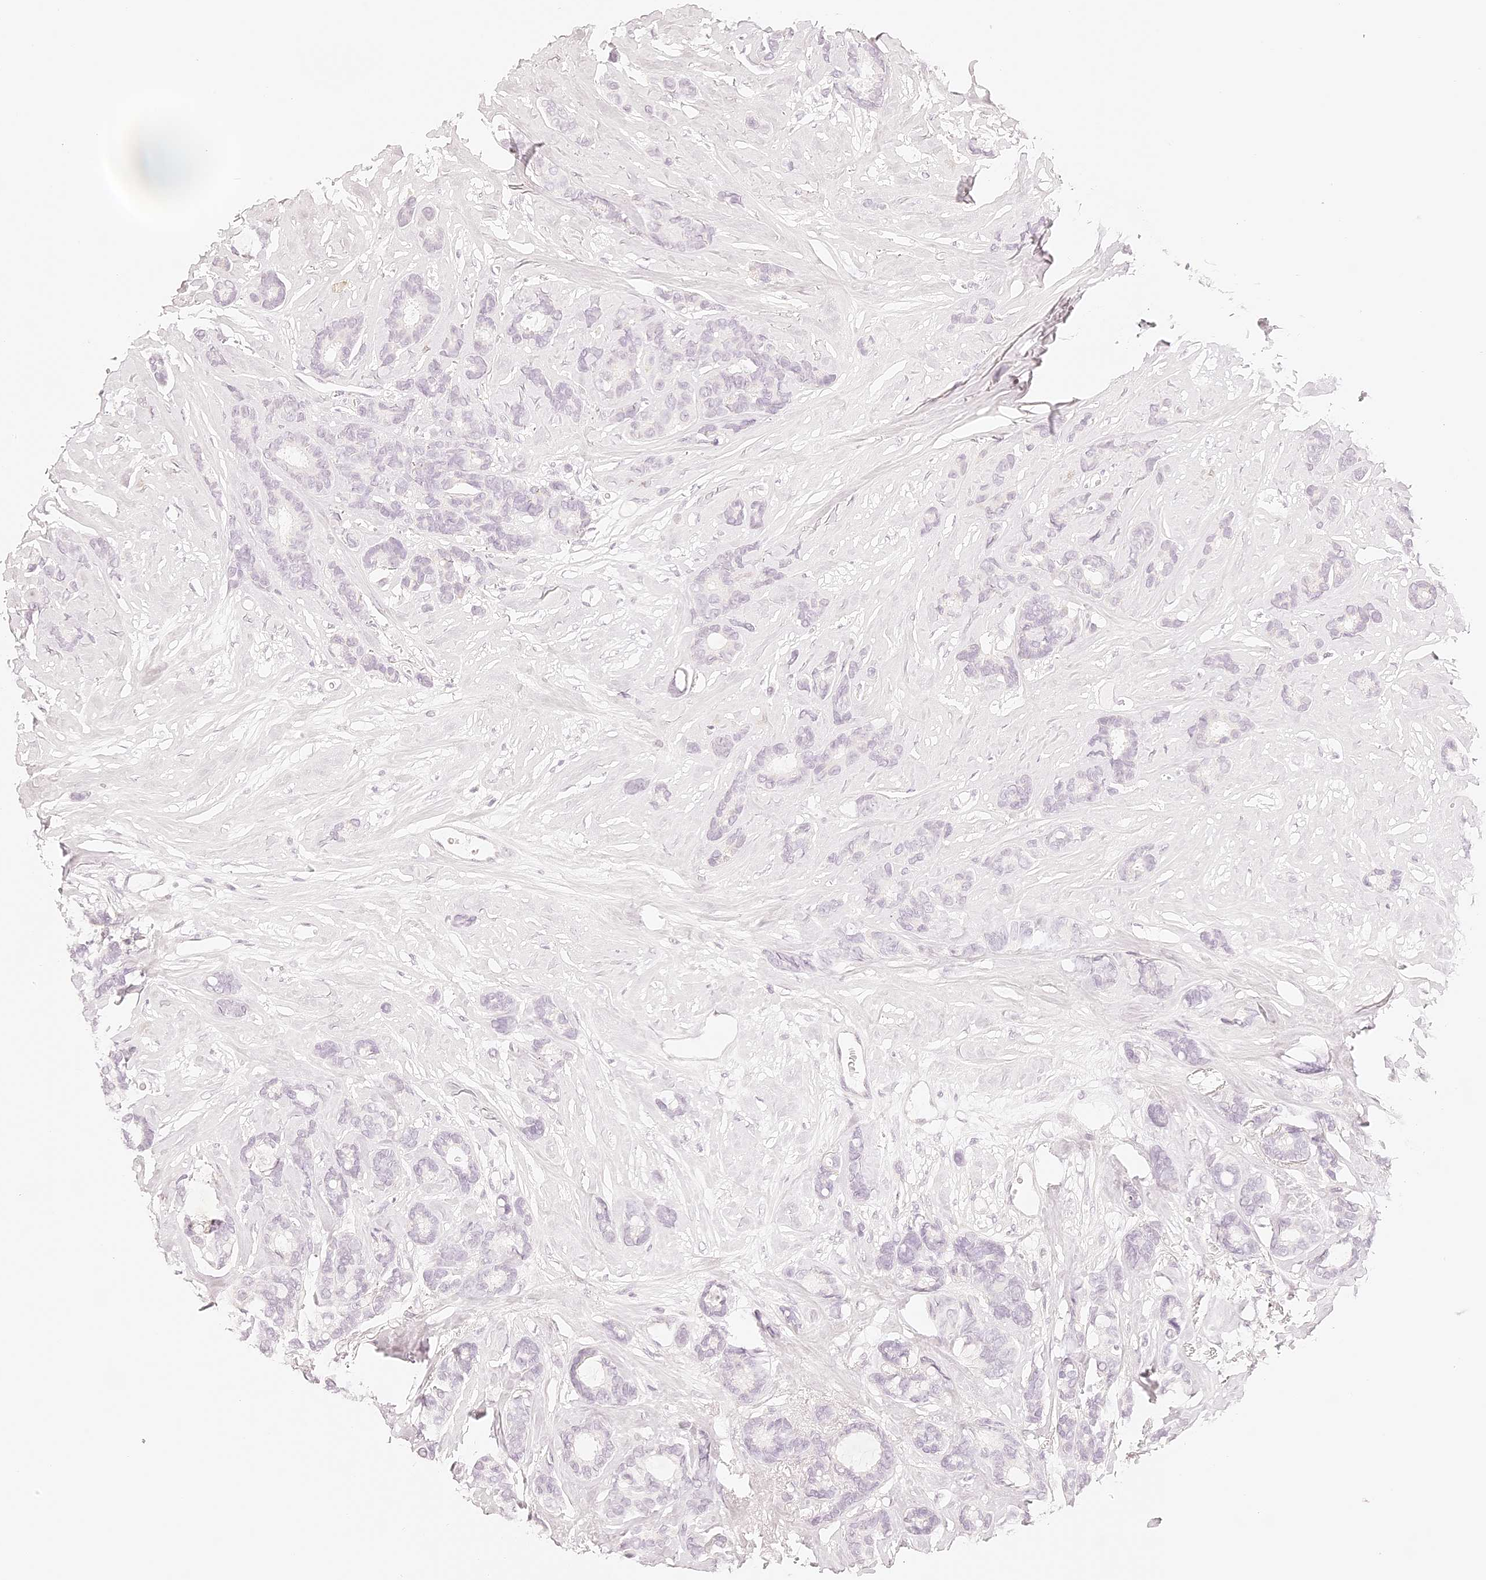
{"staining": {"intensity": "negative", "quantity": "none", "location": "none"}, "tissue": "breast cancer", "cell_type": "Tumor cells", "image_type": "cancer", "snomed": [{"axis": "morphology", "description": "Duct carcinoma"}, {"axis": "topography", "description": "Breast"}], "caption": "Tumor cells are negative for protein expression in human breast cancer (invasive ductal carcinoma).", "gene": "TRIM45", "patient": {"sex": "female", "age": 87}}